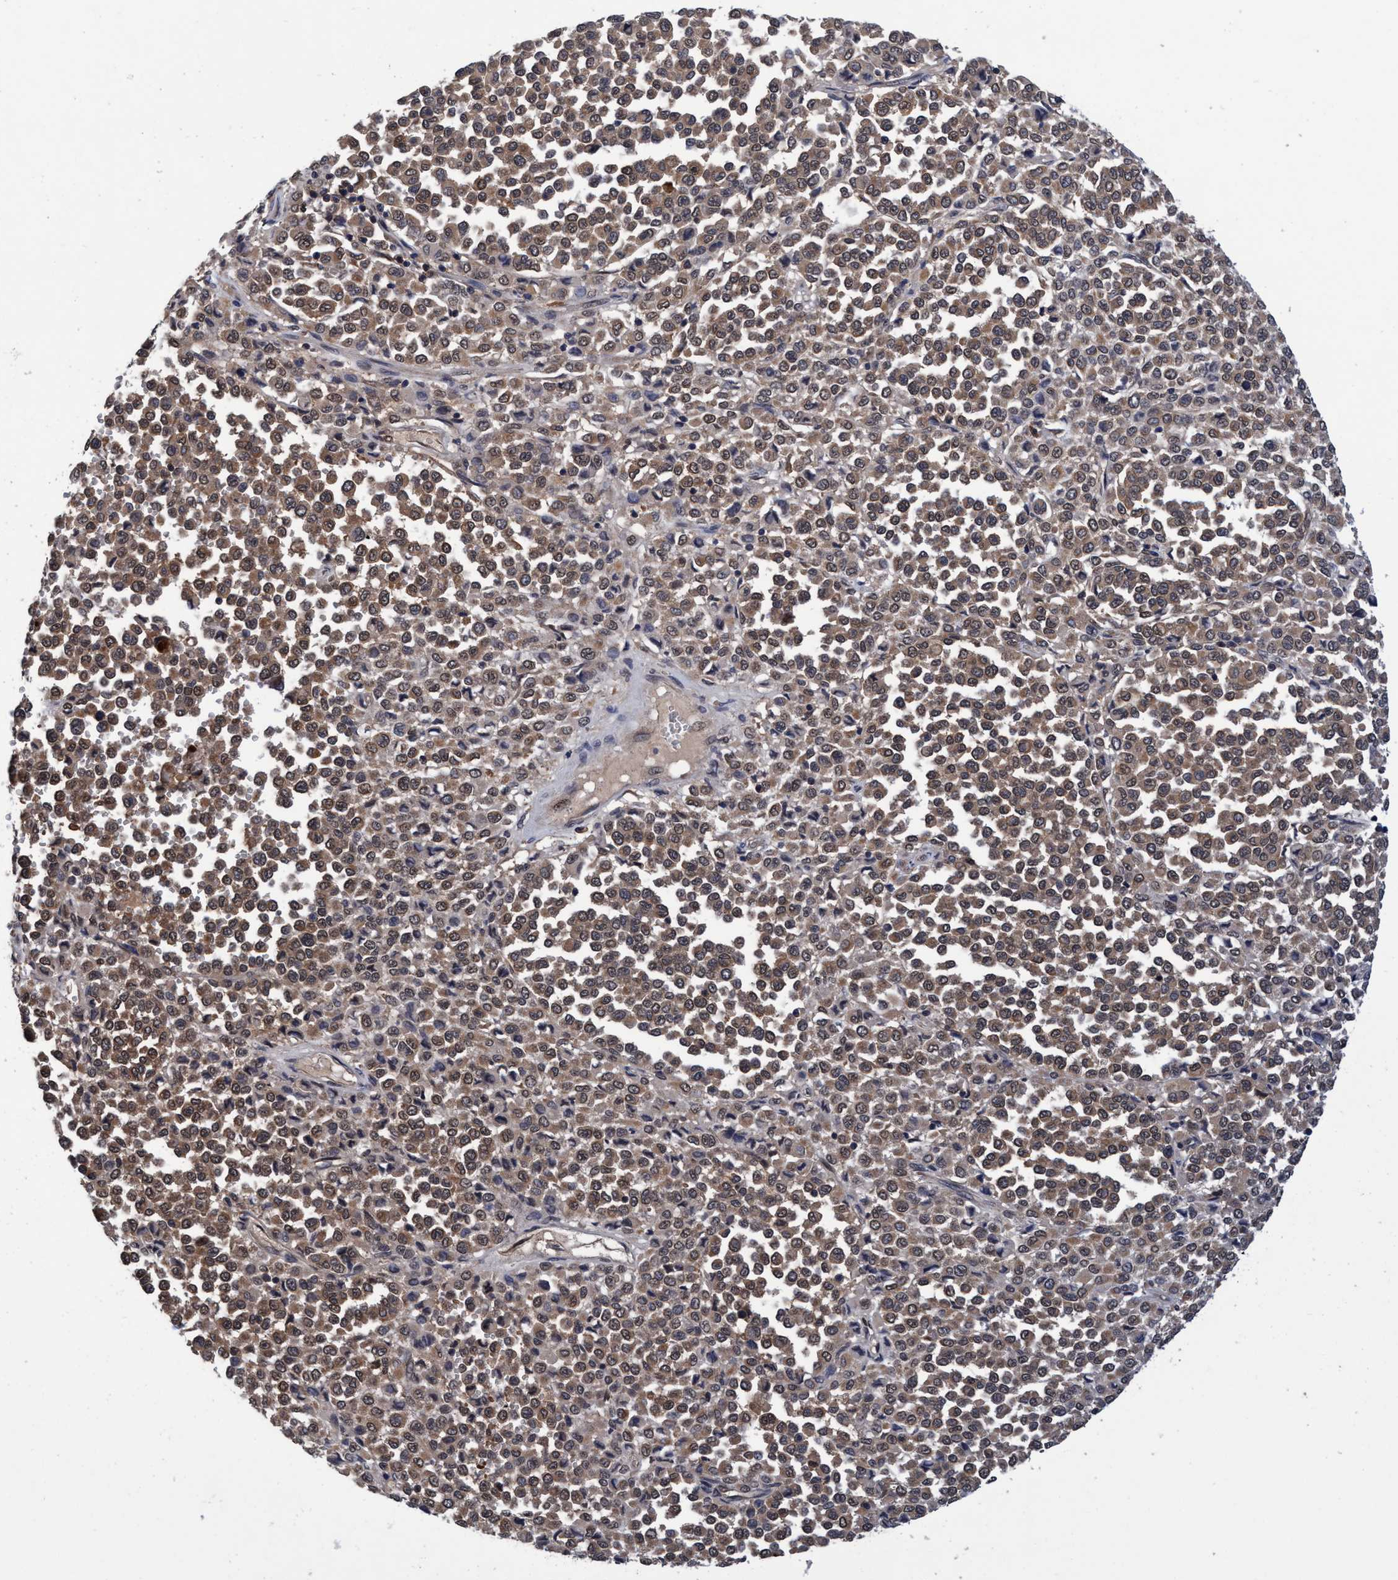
{"staining": {"intensity": "moderate", "quantity": ">75%", "location": "cytoplasmic/membranous"}, "tissue": "melanoma", "cell_type": "Tumor cells", "image_type": "cancer", "snomed": [{"axis": "morphology", "description": "Malignant melanoma, Metastatic site"}, {"axis": "topography", "description": "Pancreas"}], "caption": "Immunohistochemical staining of human melanoma reveals moderate cytoplasmic/membranous protein staining in approximately >75% of tumor cells. The staining was performed using DAB to visualize the protein expression in brown, while the nuclei were stained in blue with hematoxylin (Magnification: 20x).", "gene": "PSMD12", "patient": {"sex": "female", "age": 30}}